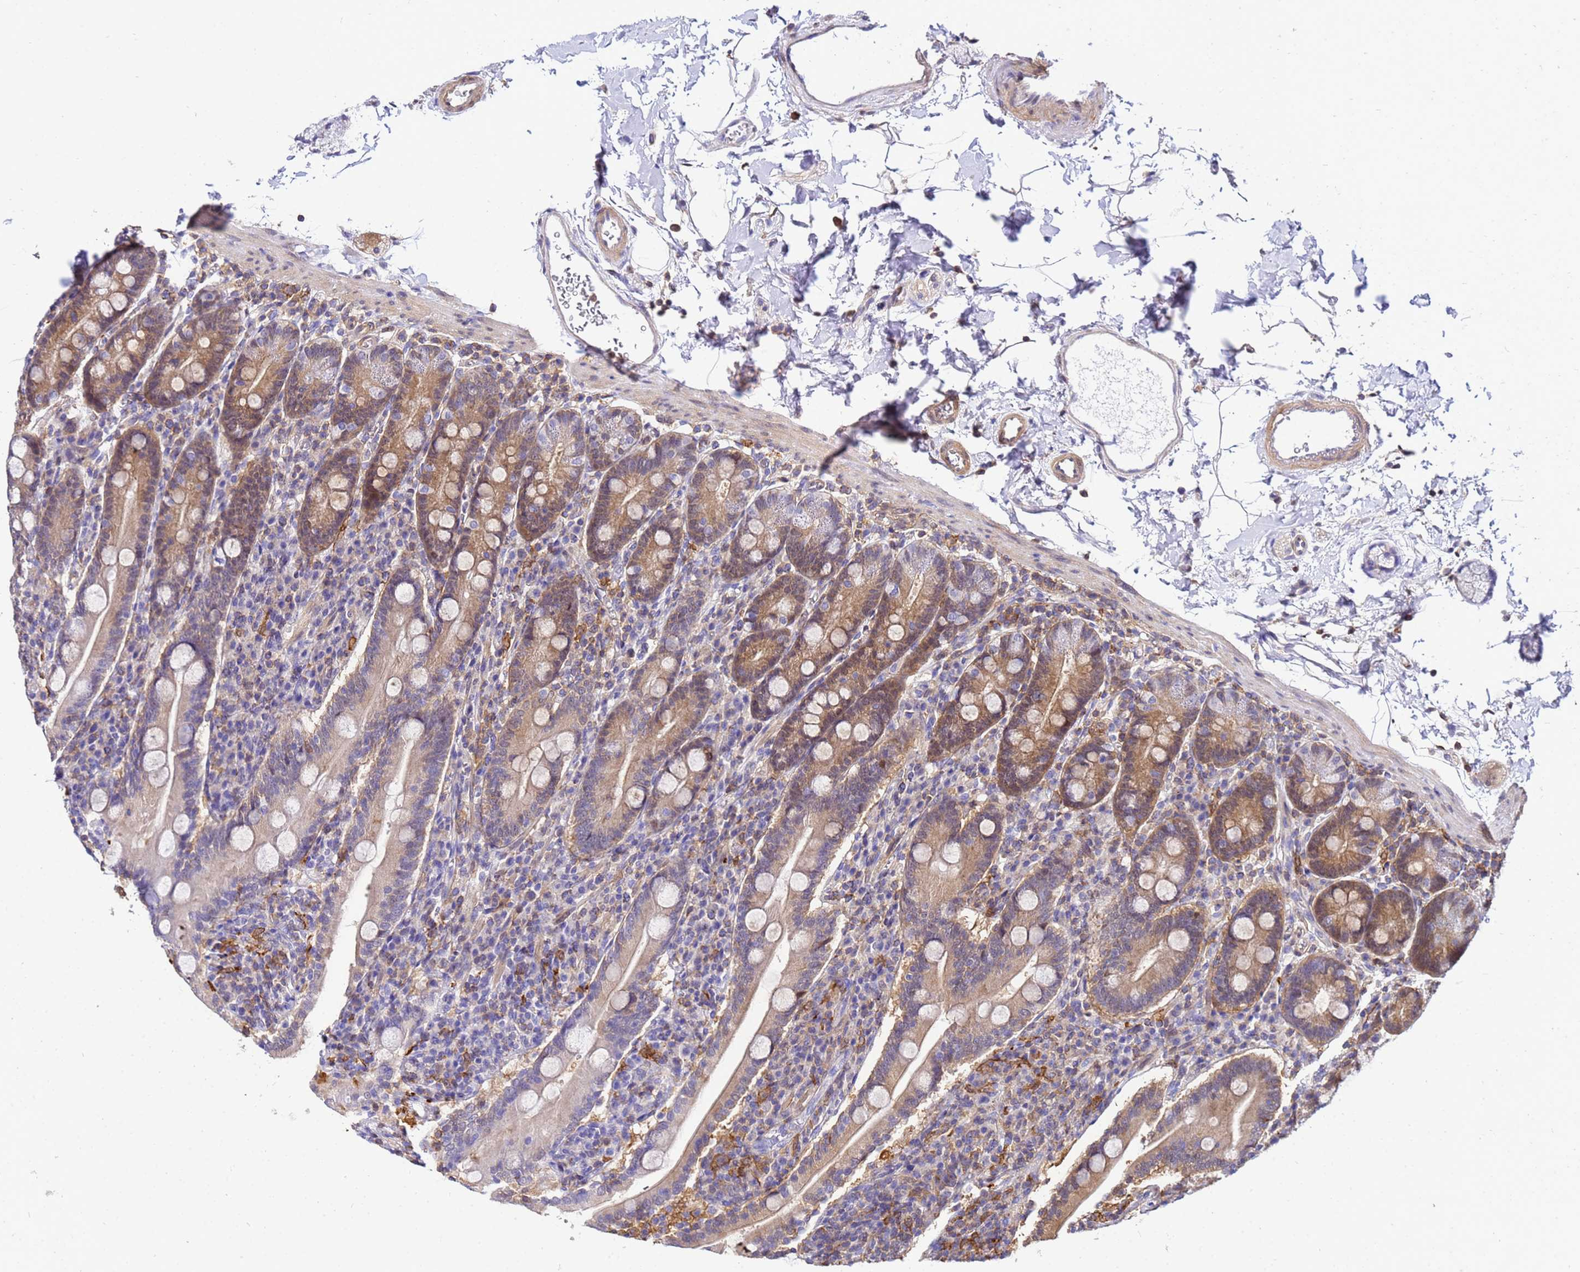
{"staining": {"intensity": "moderate", "quantity": "25%-75%", "location": "cytoplasmic/membranous,nuclear"}, "tissue": "duodenum", "cell_type": "Glandular cells", "image_type": "normal", "snomed": [{"axis": "morphology", "description": "Normal tissue, NOS"}, {"axis": "topography", "description": "Duodenum"}], "caption": "The histopathology image exhibits a brown stain indicating the presence of a protein in the cytoplasmic/membranous,nuclear of glandular cells in duodenum. The staining was performed using DAB (3,3'-diaminobenzidine) to visualize the protein expression in brown, while the nuclei were stained in blue with hematoxylin (Magnification: 20x).", "gene": "DBNDD2", "patient": {"sex": "male", "age": 35}}